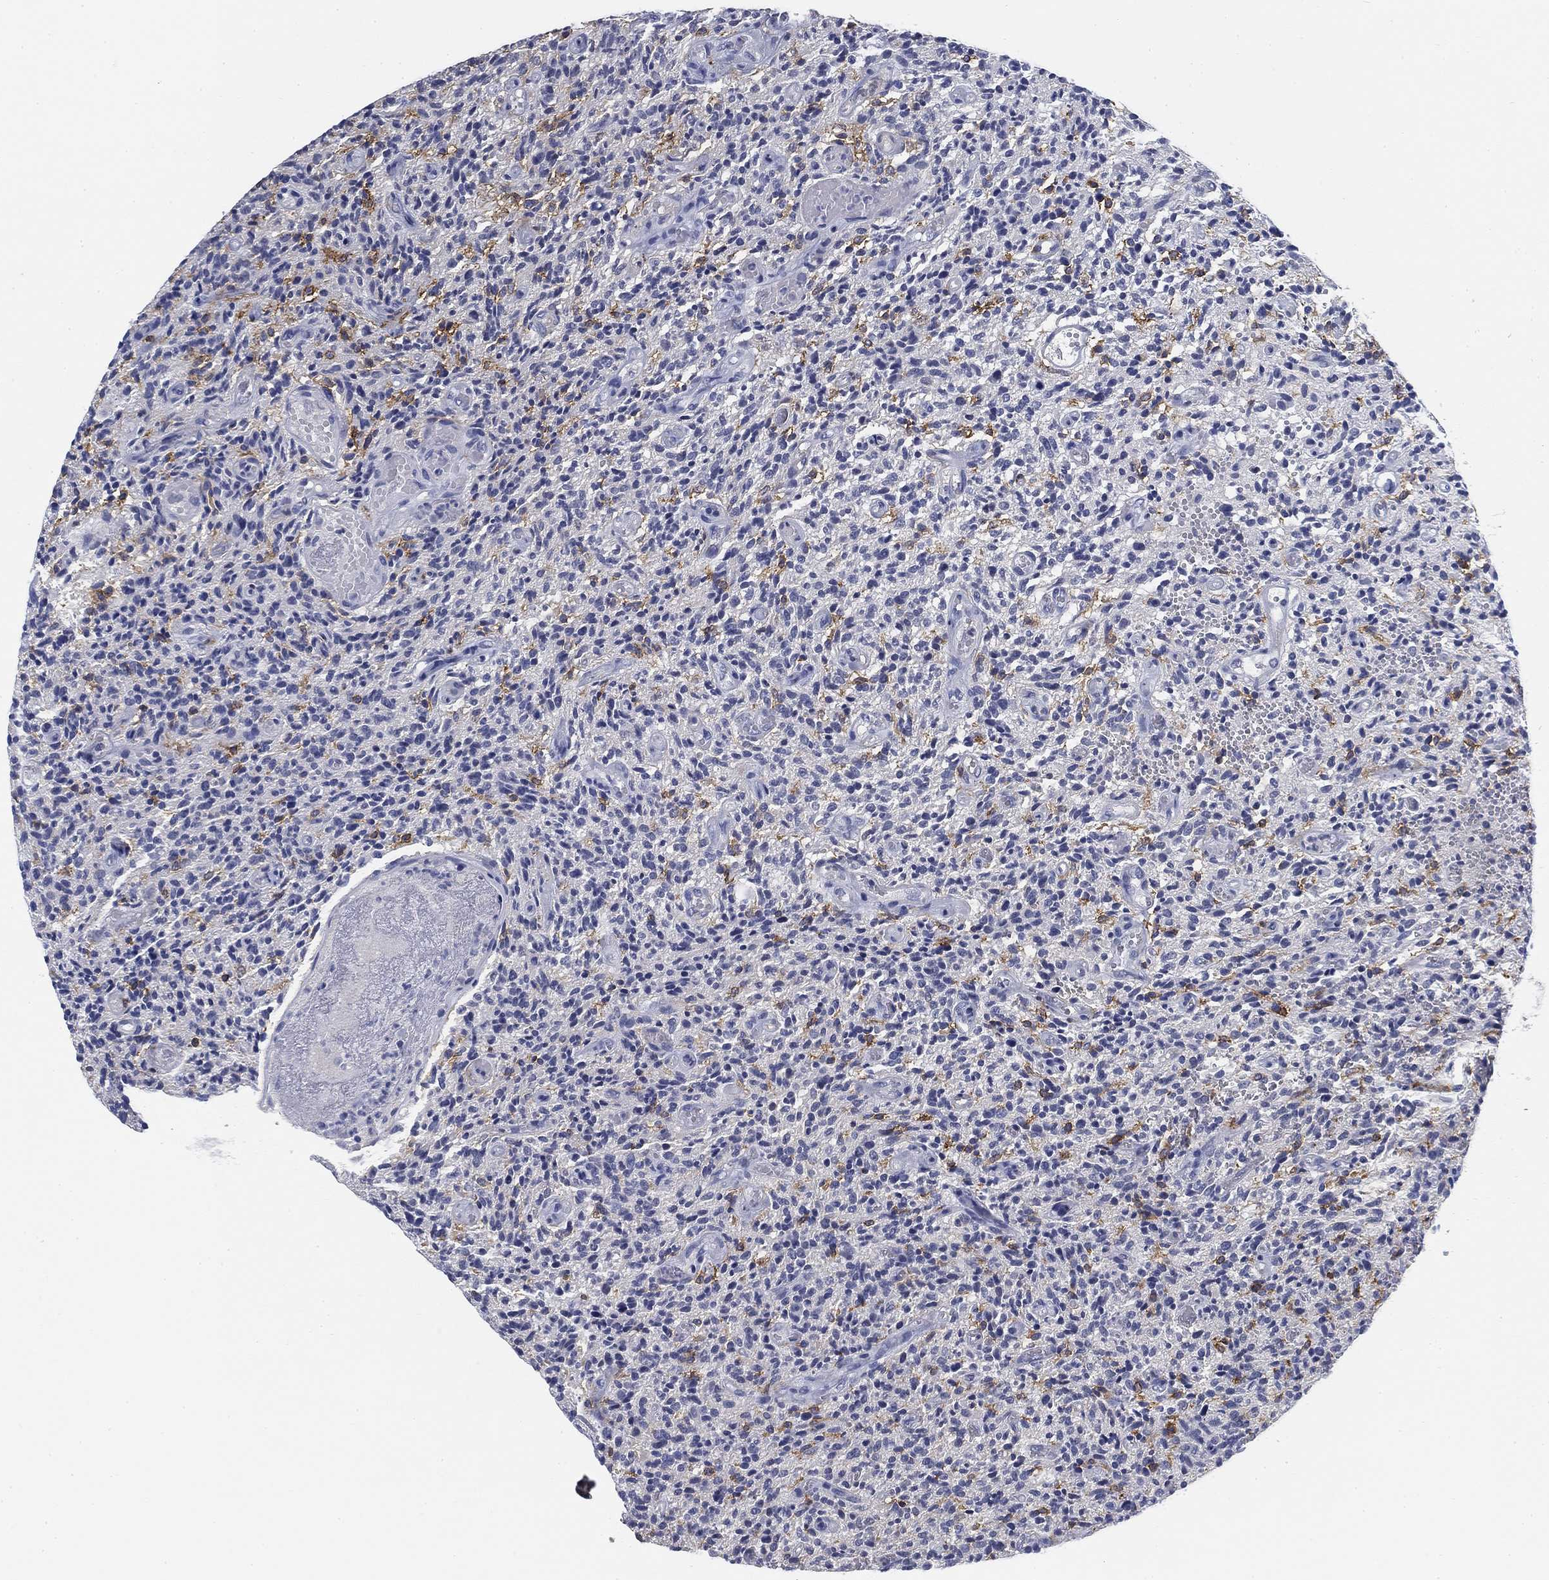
{"staining": {"intensity": "moderate", "quantity": "<25%", "location": "cytoplasmic/membranous"}, "tissue": "glioma", "cell_type": "Tumor cells", "image_type": "cancer", "snomed": [{"axis": "morphology", "description": "Glioma, malignant, High grade"}, {"axis": "topography", "description": "Brain"}], "caption": "Protein staining of glioma tissue displays moderate cytoplasmic/membranous expression in about <25% of tumor cells. The staining was performed using DAB, with brown indicating positive protein expression. Nuclei are stained blue with hematoxylin.", "gene": "SLC2A5", "patient": {"sex": "male", "age": 64}}